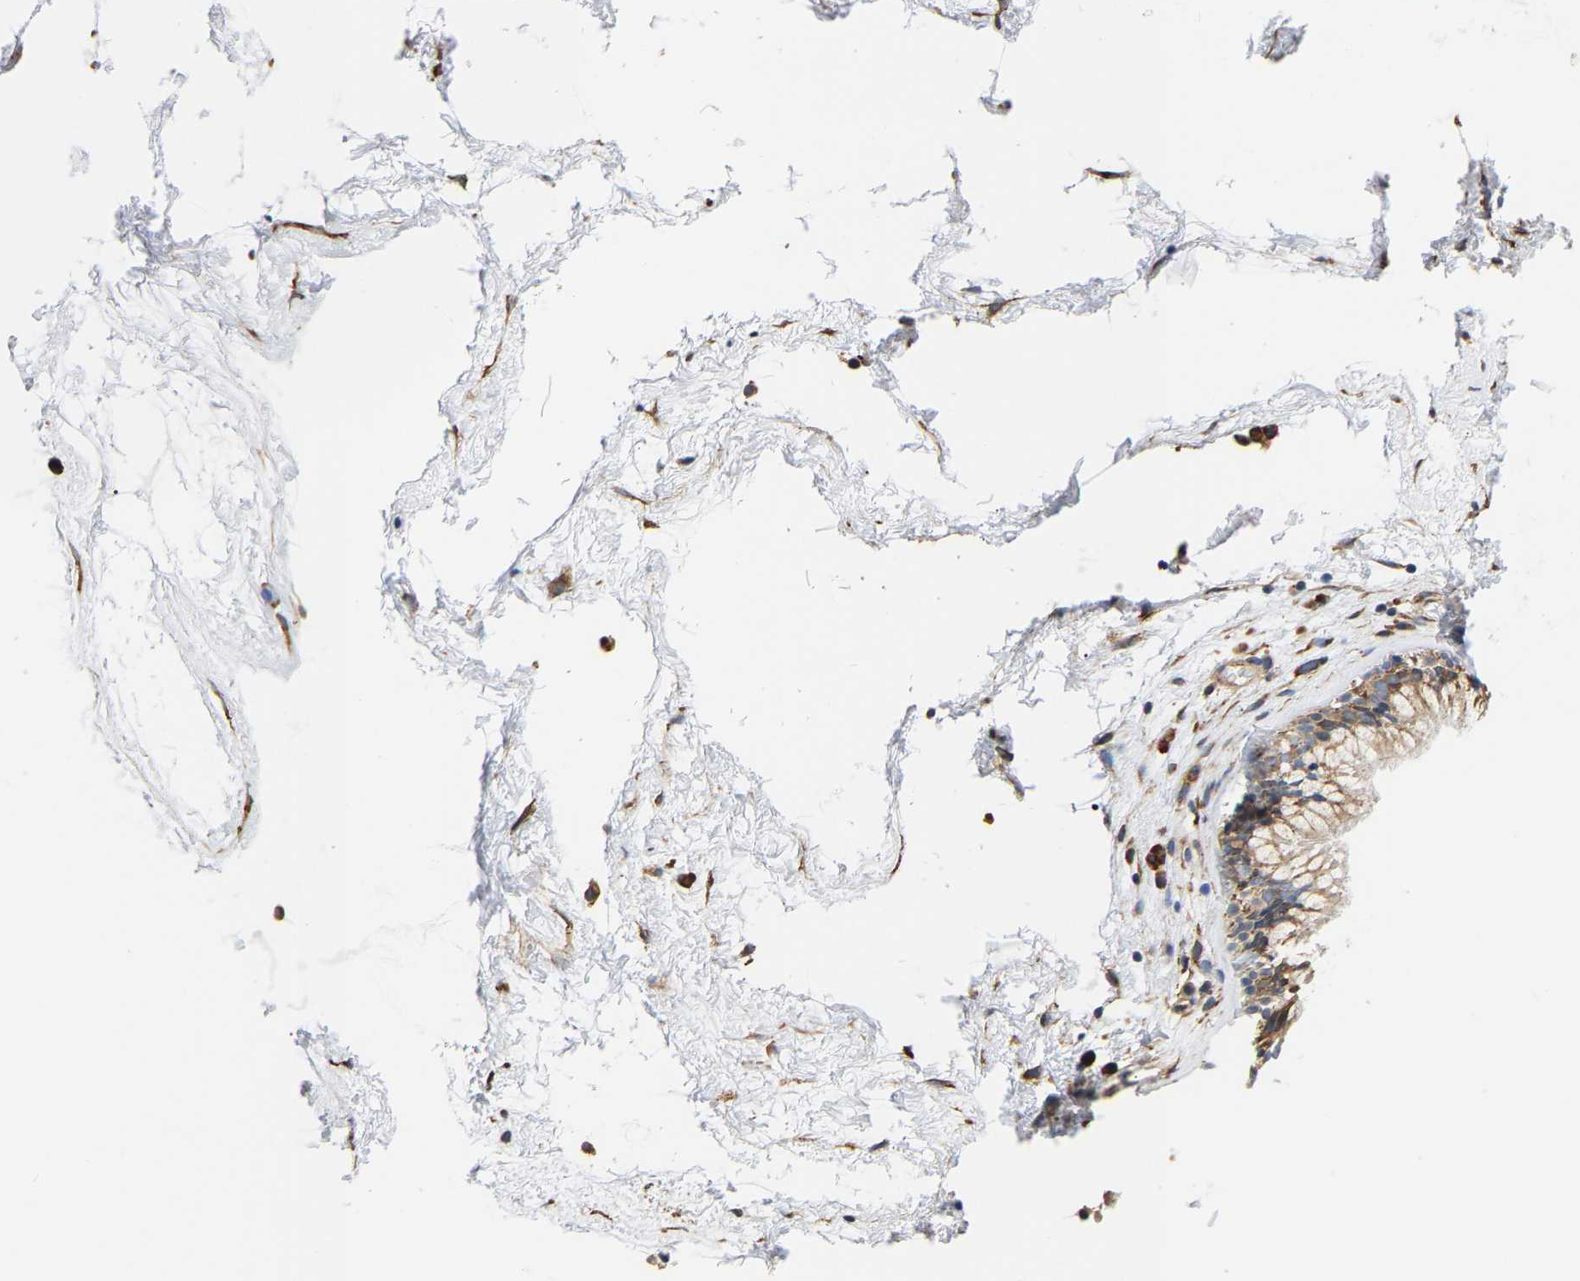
{"staining": {"intensity": "strong", "quantity": "25%-75%", "location": "cytoplasmic/membranous"}, "tissue": "nasopharynx", "cell_type": "Respiratory epithelial cells", "image_type": "normal", "snomed": [{"axis": "morphology", "description": "Normal tissue, NOS"}, {"axis": "morphology", "description": "Inflammation, NOS"}, {"axis": "topography", "description": "Nasopharynx"}], "caption": "Respiratory epithelial cells display high levels of strong cytoplasmic/membranous positivity in approximately 25%-75% of cells in unremarkable human nasopharynx.", "gene": "ARAP1", "patient": {"sex": "male", "age": 48}}